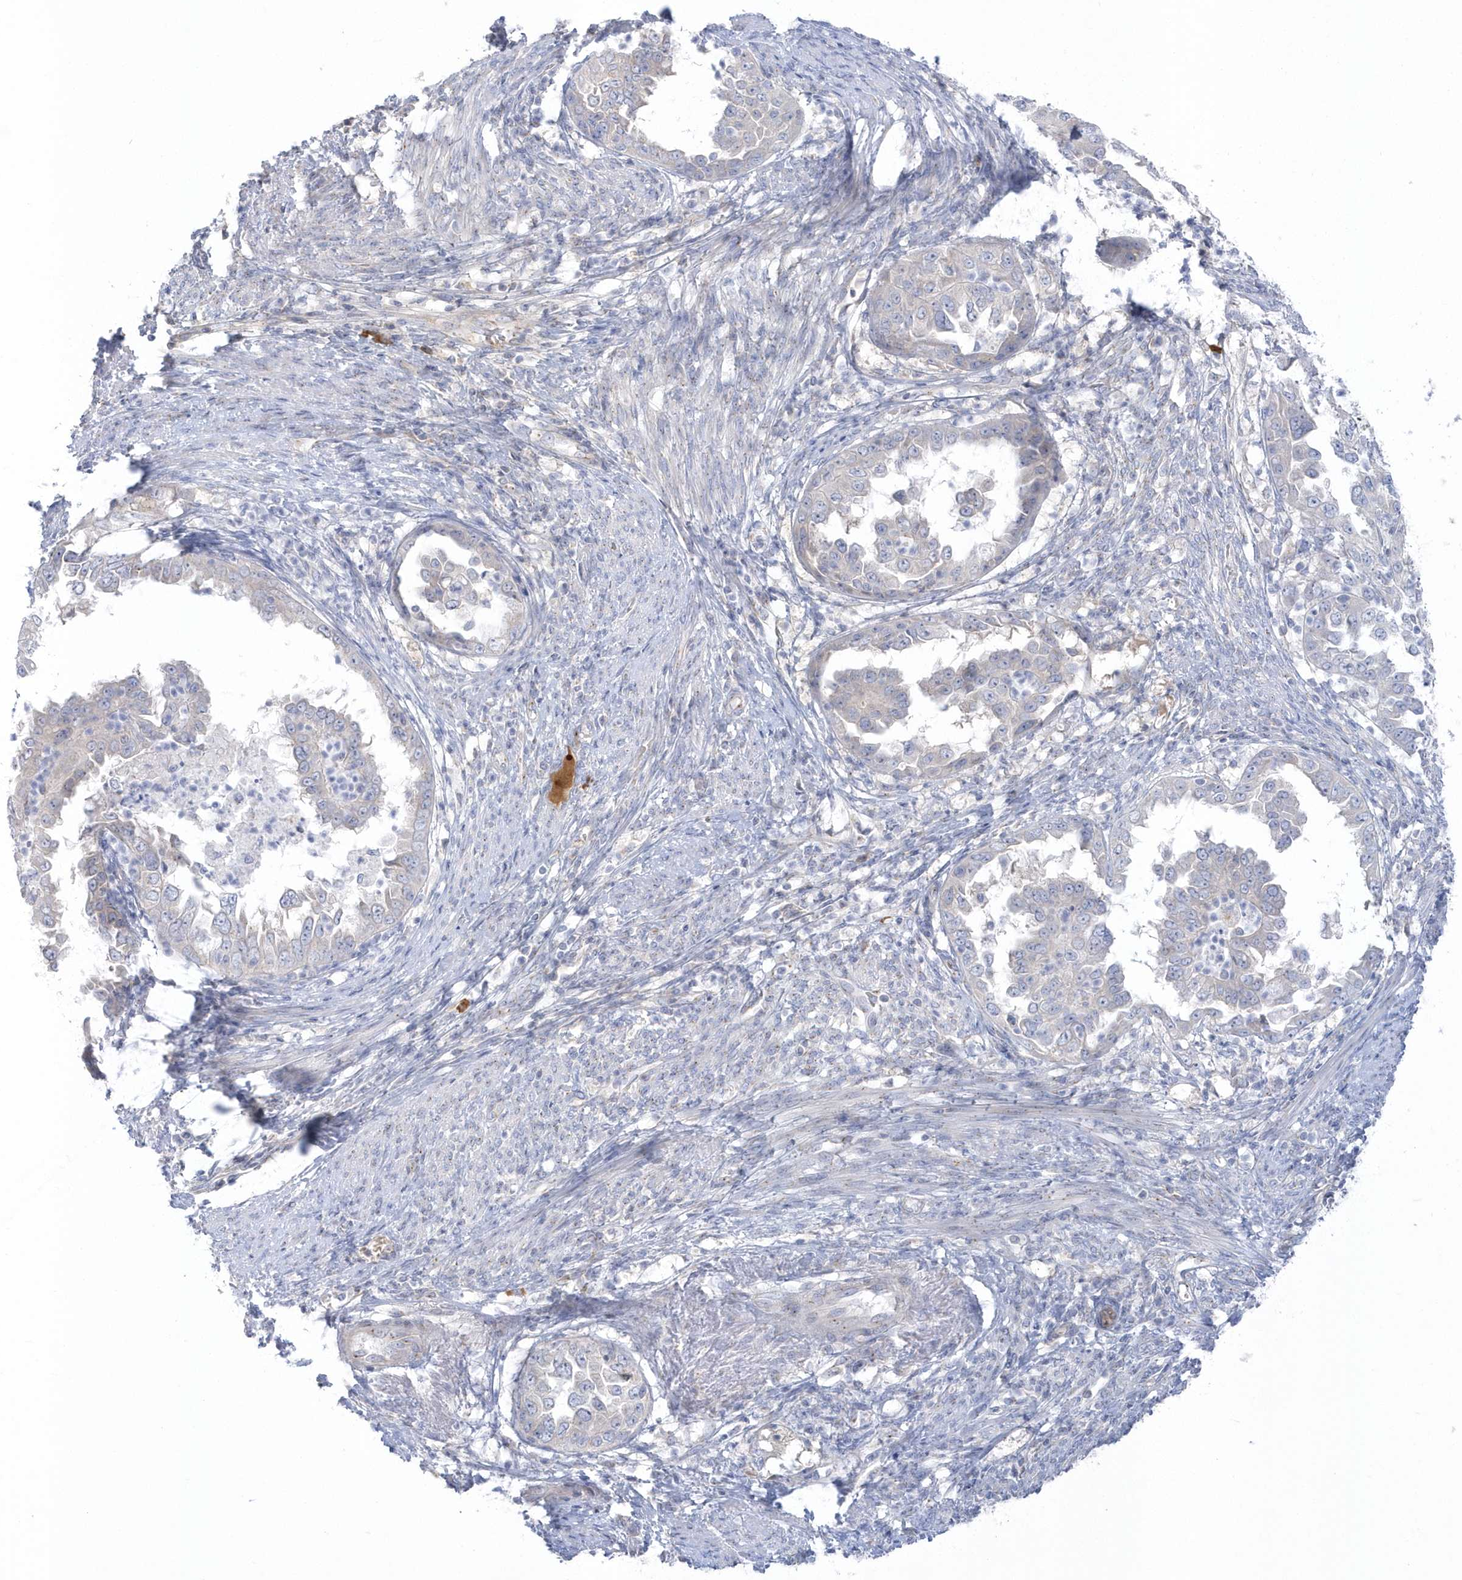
{"staining": {"intensity": "negative", "quantity": "none", "location": "none"}, "tissue": "endometrial cancer", "cell_type": "Tumor cells", "image_type": "cancer", "snomed": [{"axis": "morphology", "description": "Adenocarcinoma, NOS"}, {"axis": "topography", "description": "Endometrium"}], "caption": "The micrograph displays no significant staining in tumor cells of adenocarcinoma (endometrial).", "gene": "SEMA3D", "patient": {"sex": "female", "age": 85}}